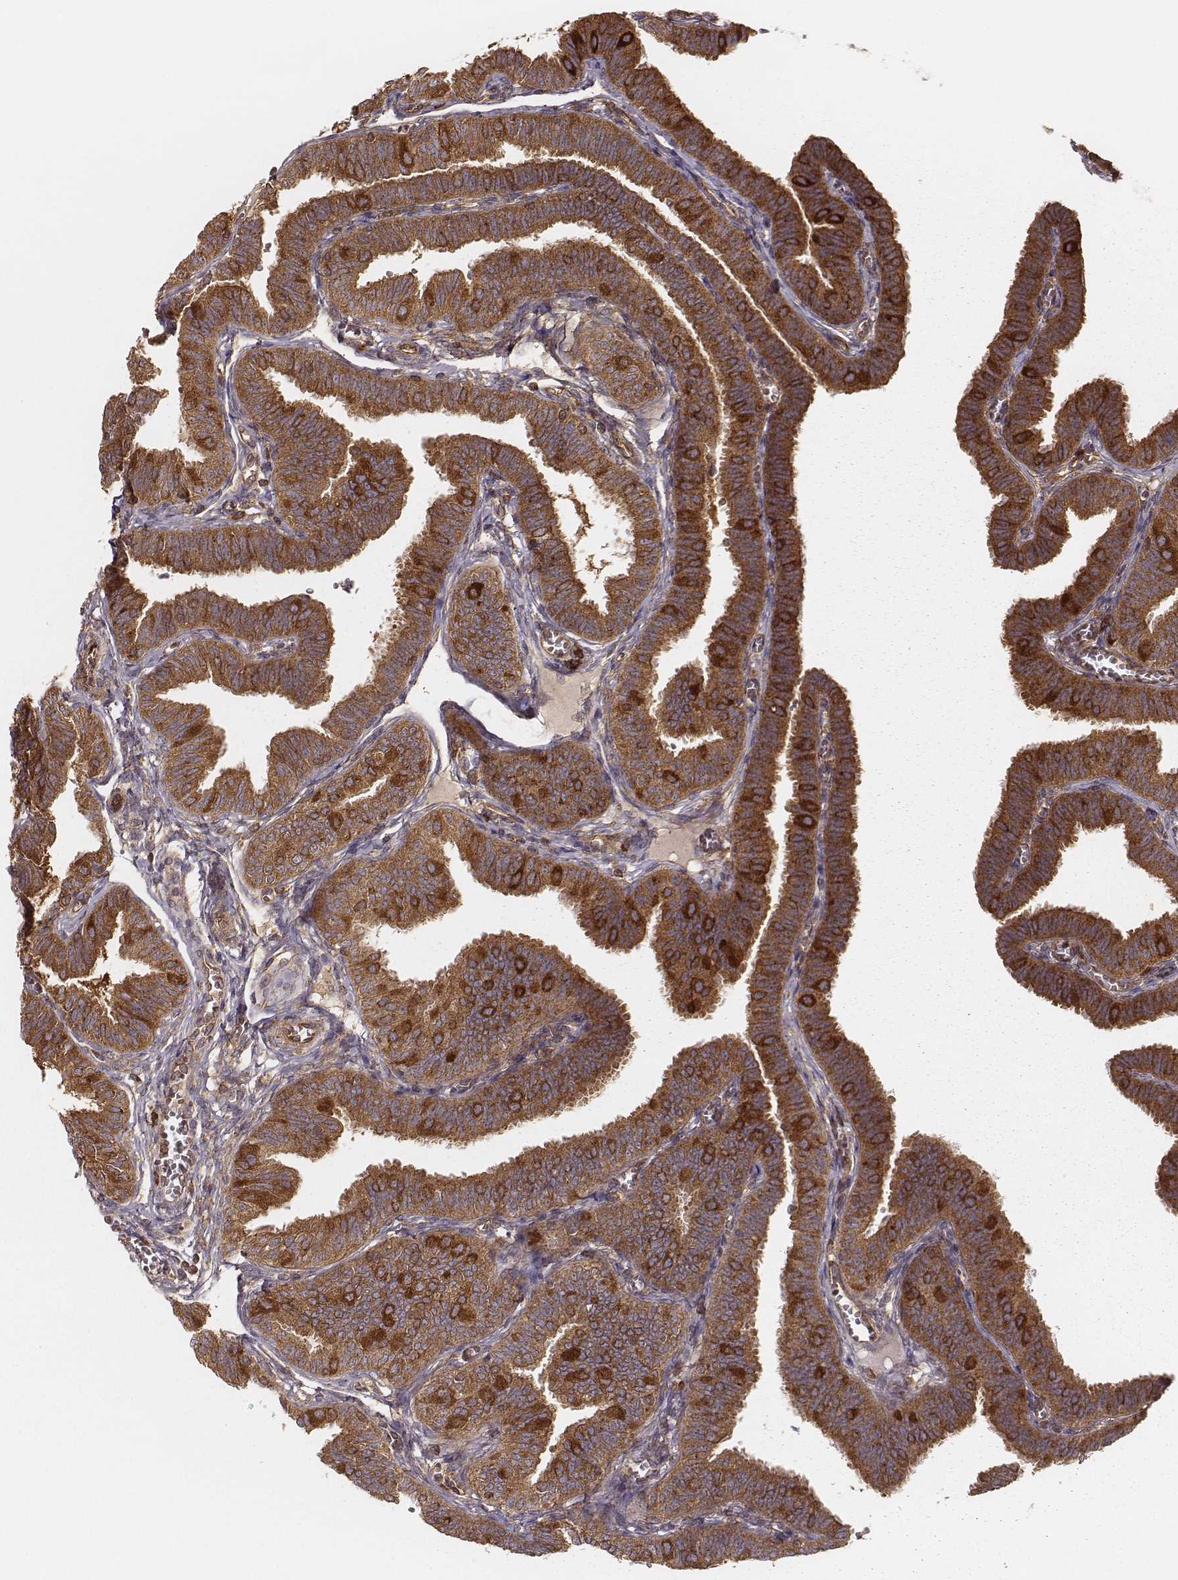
{"staining": {"intensity": "strong", "quantity": ">75%", "location": "cytoplasmic/membranous"}, "tissue": "fallopian tube", "cell_type": "Glandular cells", "image_type": "normal", "snomed": [{"axis": "morphology", "description": "Normal tissue, NOS"}, {"axis": "topography", "description": "Fallopian tube"}], "caption": "Immunohistochemical staining of unremarkable fallopian tube shows strong cytoplasmic/membranous protein positivity in approximately >75% of glandular cells. (Brightfield microscopy of DAB IHC at high magnification).", "gene": "CARS1", "patient": {"sex": "female", "age": 25}}